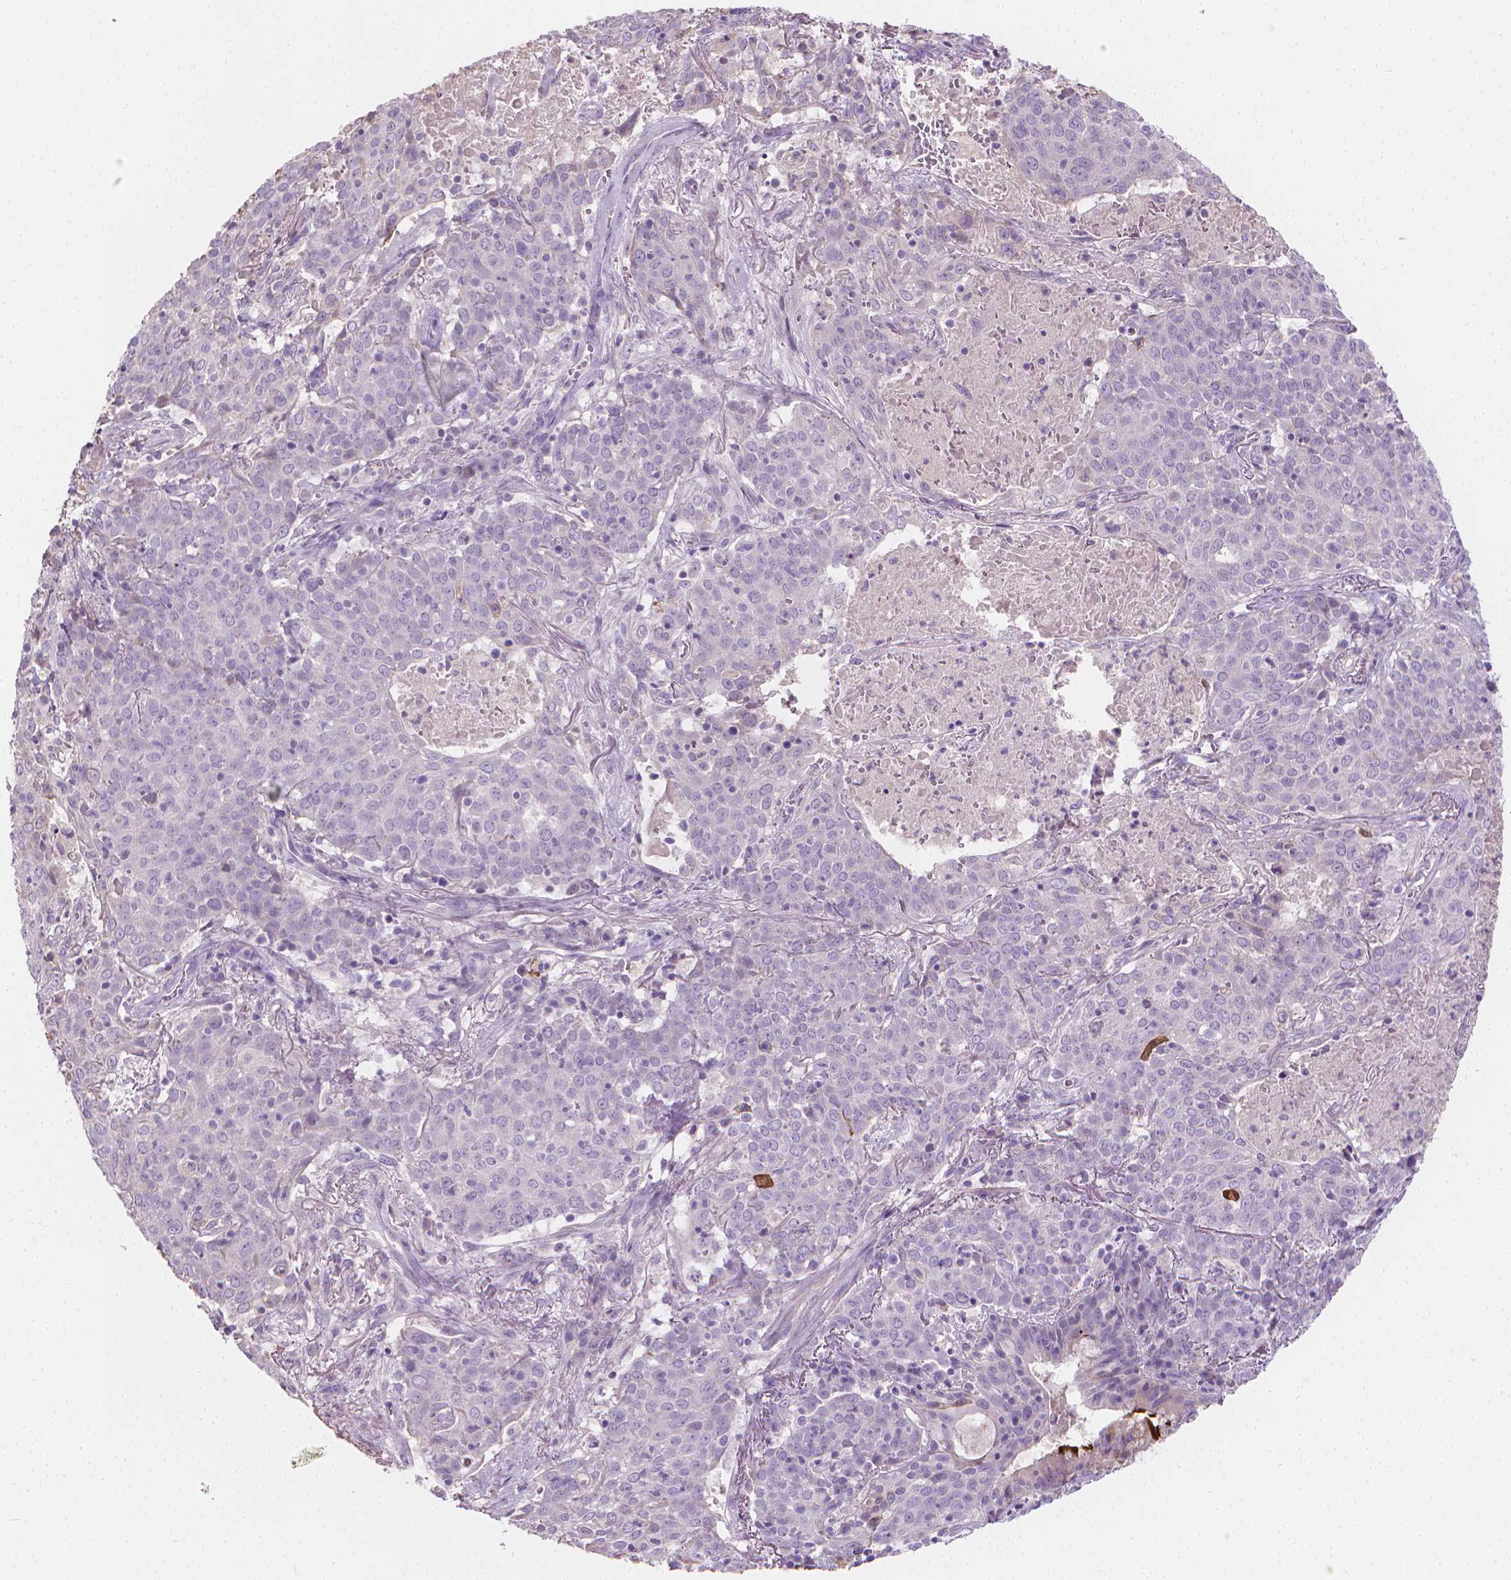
{"staining": {"intensity": "negative", "quantity": "none", "location": "none"}, "tissue": "lung cancer", "cell_type": "Tumor cells", "image_type": "cancer", "snomed": [{"axis": "morphology", "description": "Squamous cell carcinoma, NOS"}, {"axis": "topography", "description": "Lung"}], "caption": "Tumor cells show no significant positivity in squamous cell carcinoma (lung).", "gene": "CABCOCO1", "patient": {"sex": "male", "age": 82}}